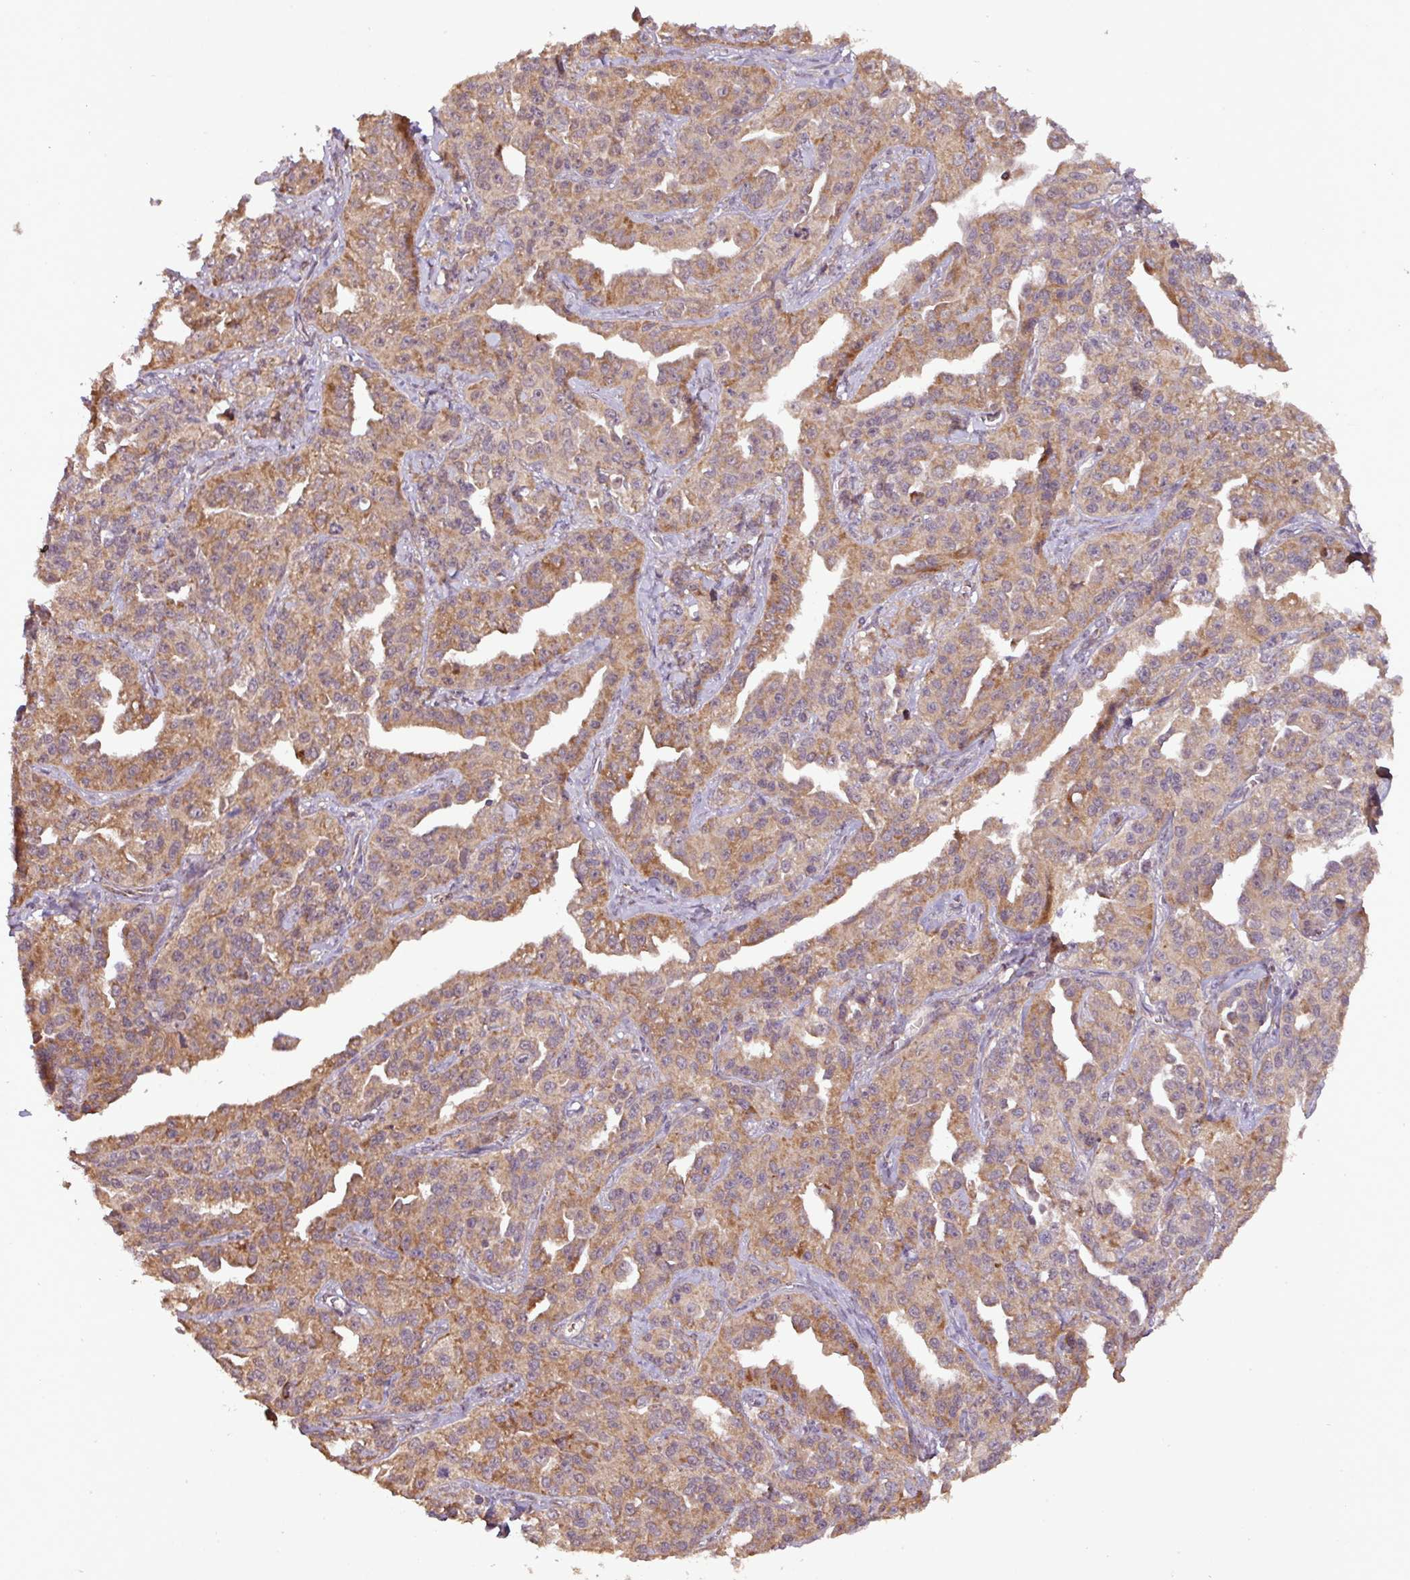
{"staining": {"intensity": "moderate", "quantity": ">75%", "location": "cytoplasmic/membranous"}, "tissue": "ovarian cancer", "cell_type": "Tumor cells", "image_type": "cancer", "snomed": [{"axis": "morphology", "description": "Cystadenocarcinoma, serous, NOS"}, {"axis": "topography", "description": "Ovary"}], "caption": "Moderate cytoplasmic/membranous protein expression is present in approximately >75% of tumor cells in ovarian cancer (serous cystadenocarcinoma). (DAB (3,3'-diaminobenzidine) IHC with brightfield microscopy, high magnification).", "gene": "YPEL3", "patient": {"sex": "female", "age": 75}}